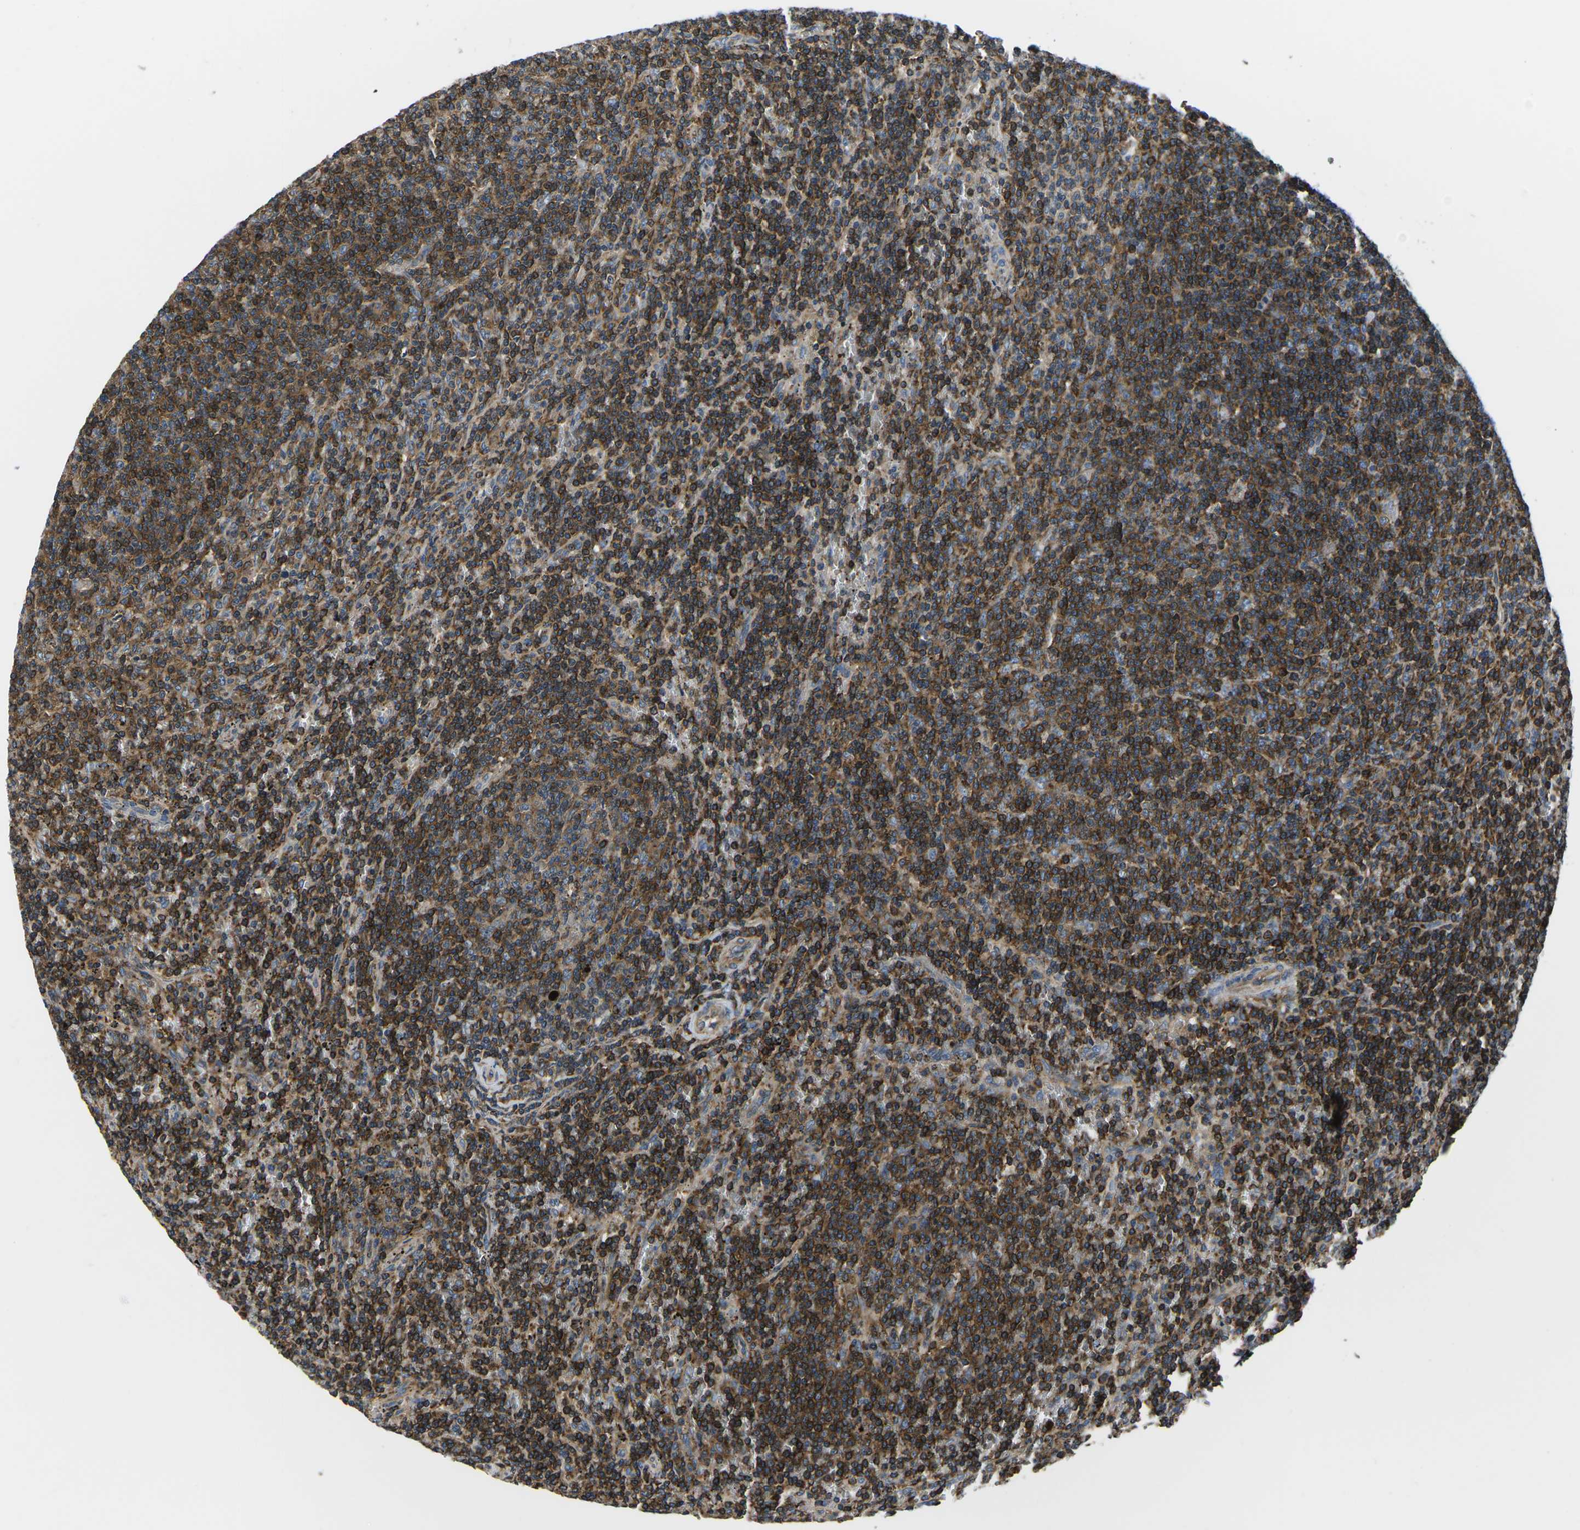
{"staining": {"intensity": "moderate", "quantity": "25%-75%", "location": "cytoplasmic/membranous"}, "tissue": "lymphoma", "cell_type": "Tumor cells", "image_type": "cancer", "snomed": [{"axis": "morphology", "description": "Malignant lymphoma, non-Hodgkin's type, Low grade"}, {"axis": "topography", "description": "Spleen"}], "caption": "This photomicrograph shows immunohistochemistry (IHC) staining of human lymphoma, with medium moderate cytoplasmic/membranous positivity in about 25%-75% of tumor cells.", "gene": "KCNJ15", "patient": {"sex": "female", "age": 50}}